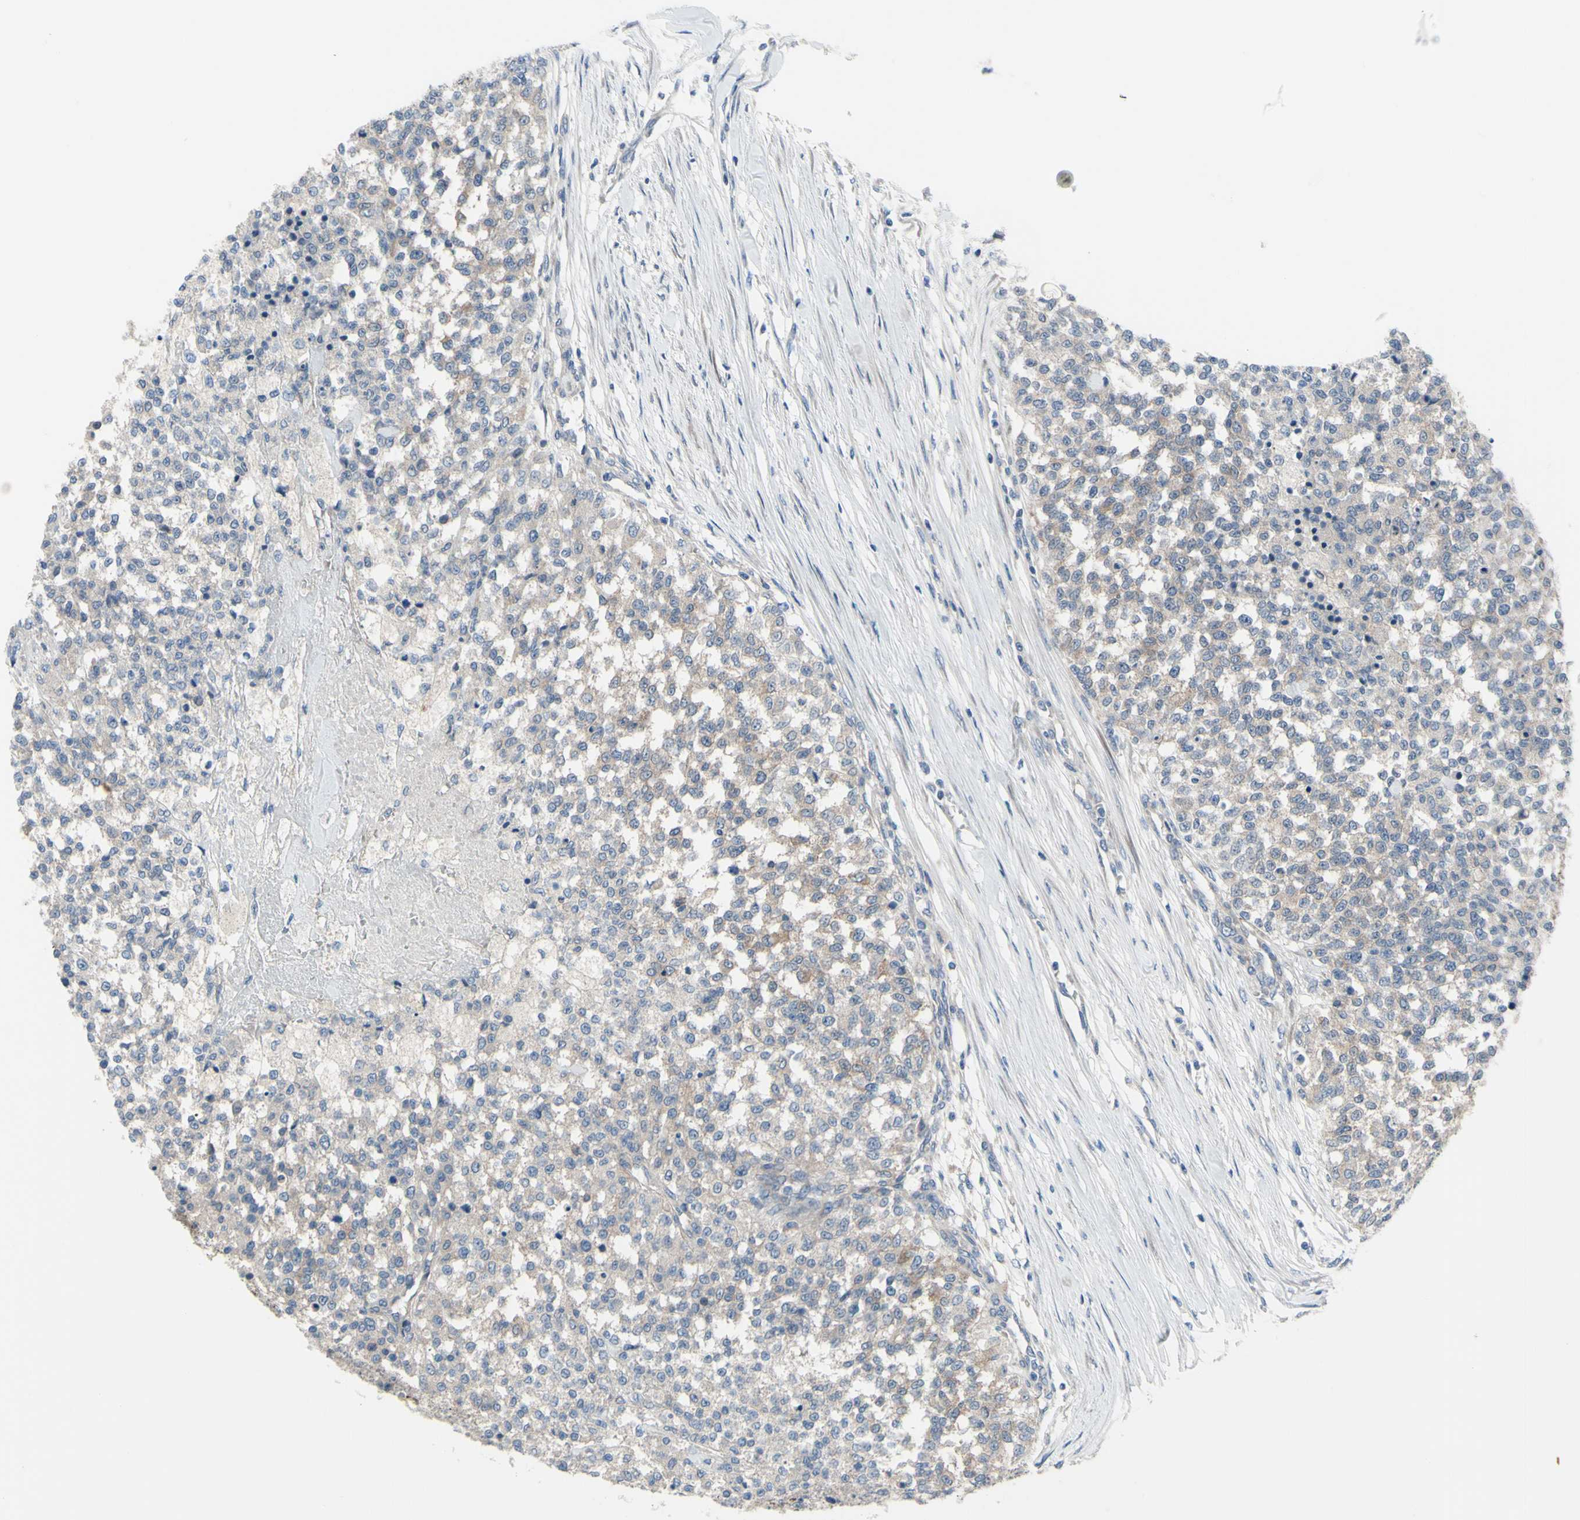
{"staining": {"intensity": "weak", "quantity": "25%-75%", "location": "cytoplasmic/membranous"}, "tissue": "testis cancer", "cell_type": "Tumor cells", "image_type": "cancer", "snomed": [{"axis": "morphology", "description": "Seminoma, NOS"}, {"axis": "topography", "description": "Testis"}], "caption": "An image showing weak cytoplasmic/membranous staining in about 25%-75% of tumor cells in seminoma (testis), as visualized by brown immunohistochemical staining.", "gene": "GRAMD2B", "patient": {"sex": "male", "age": 59}}